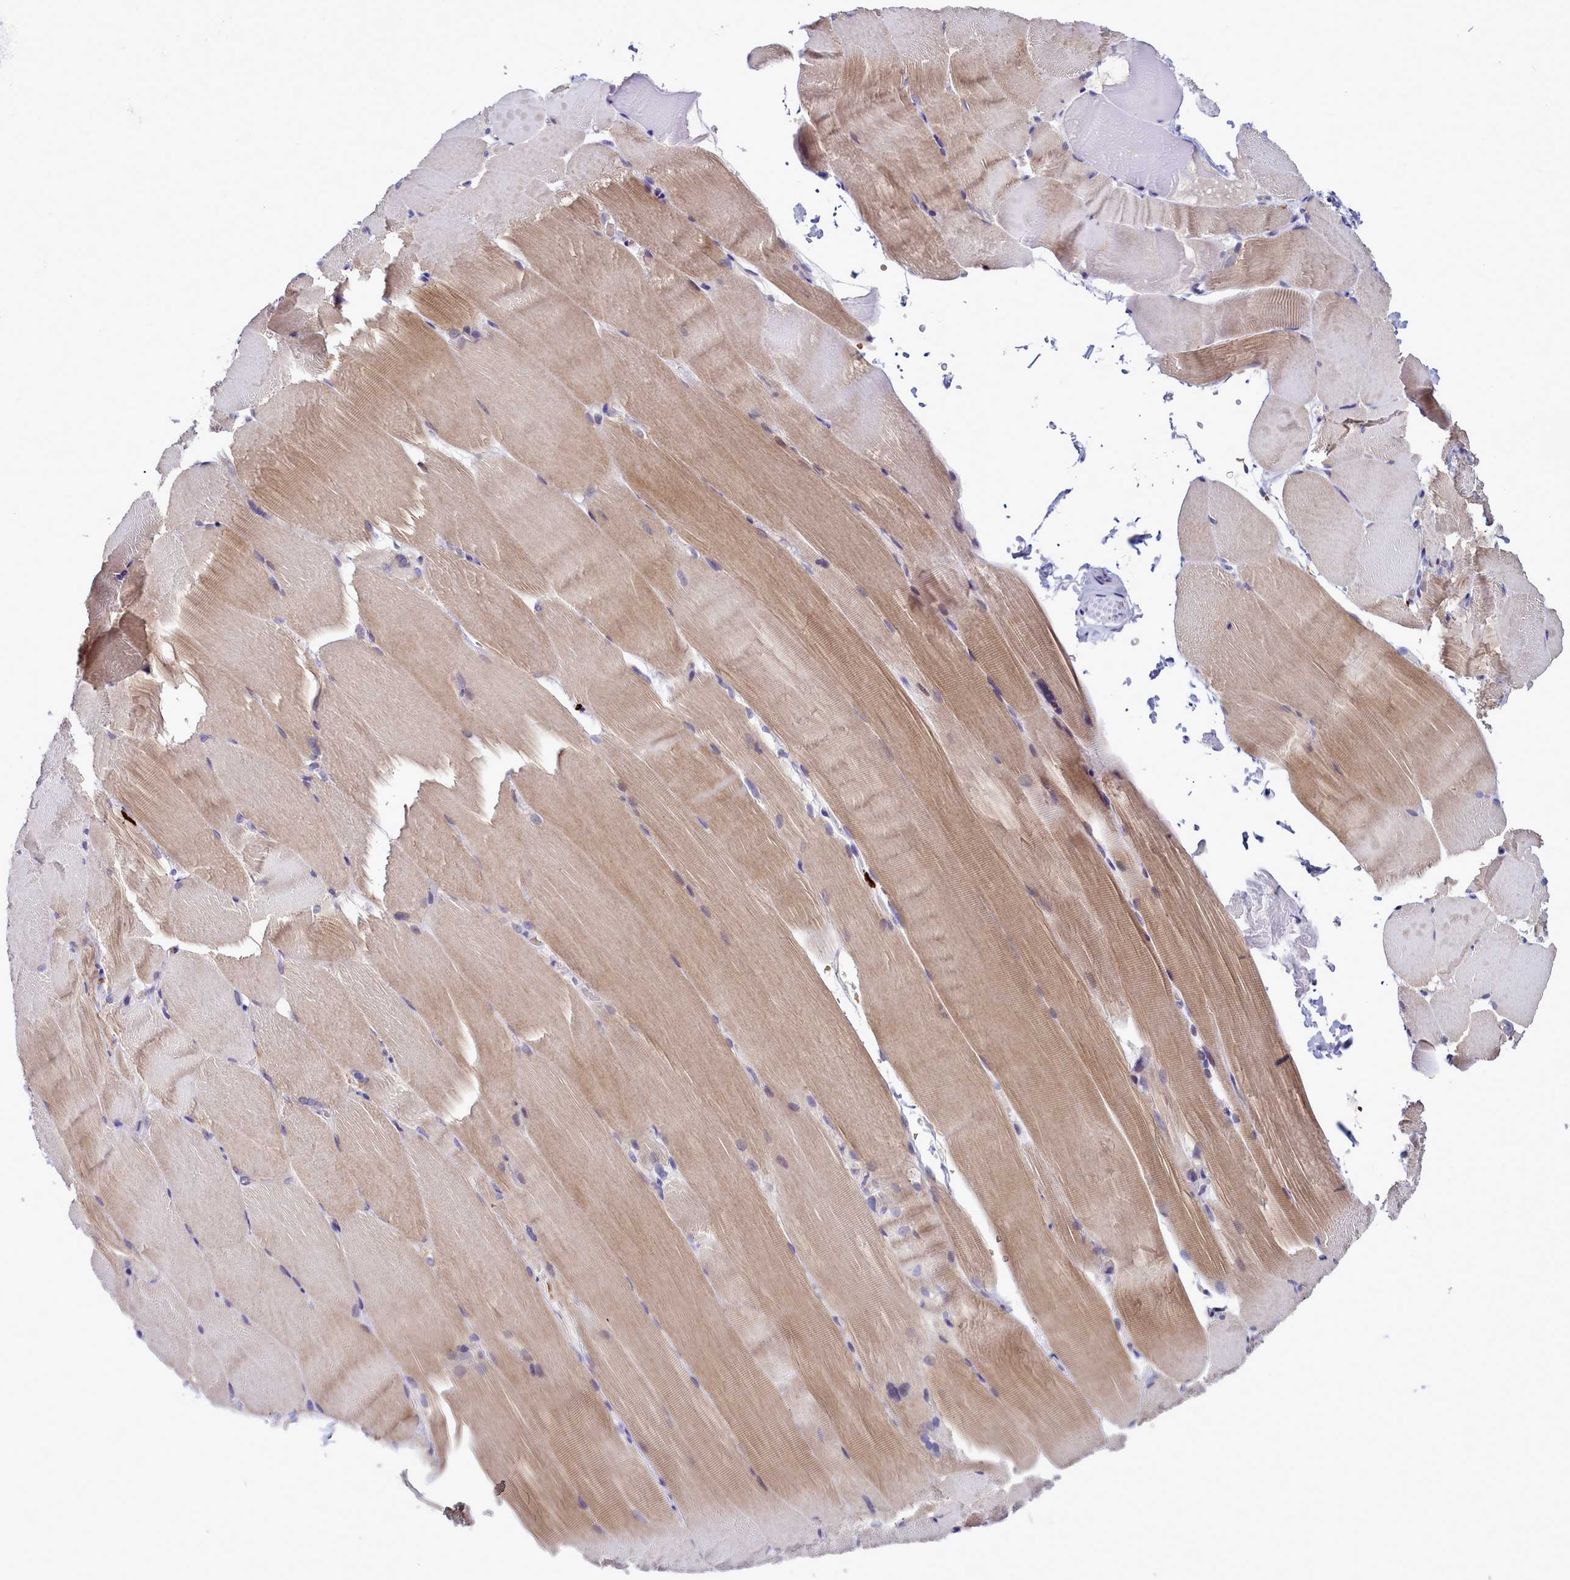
{"staining": {"intensity": "moderate", "quantity": "<25%", "location": "cytoplasmic/membranous"}, "tissue": "skeletal muscle", "cell_type": "Myocytes", "image_type": "normal", "snomed": [{"axis": "morphology", "description": "Normal tissue, NOS"}, {"axis": "topography", "description": "Skeletal muscle"}, {"axis": "topography", "description": "Parathyroid gland"}], "caption": "Immunohistochemical staining of benign human skeletal muscle shows low levels of moderate cytoplasmic/membranous staining in about <25% of myocytes.", "gene": "POM121L2", "patient": {"sex": "female", "age": 37}}